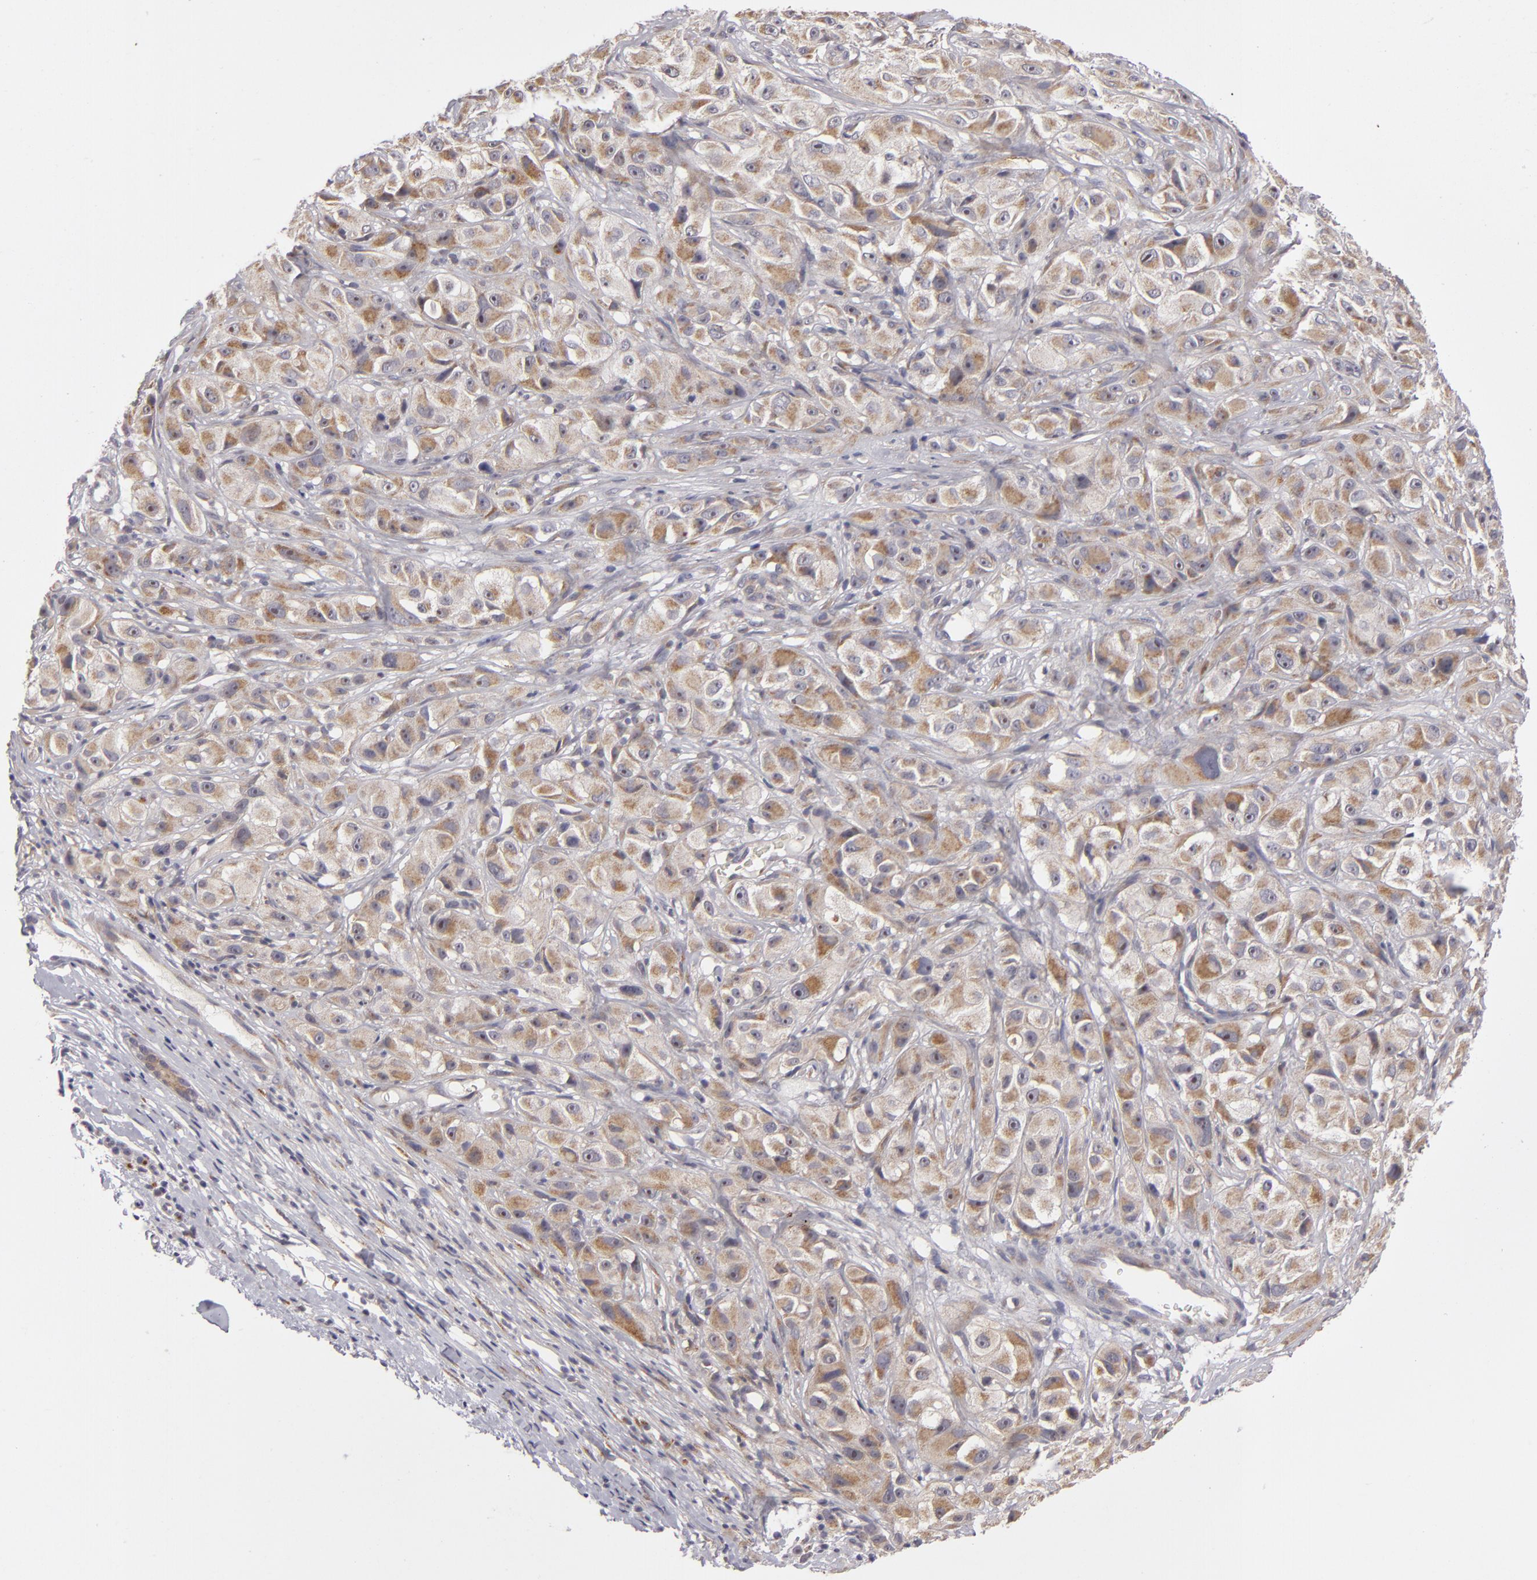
{"staining": {"intensity": "moderate", "quantity": ">75%", "location": "cytoplasmic/membranous"}, "tissue": "melanoma", "cell_type": "Tumor cells", "image_type": "cancer", "snomed": [{"axis": "morphology", "description": "Malignant melanoma, NOS"}, {"axis": "topography", "description": "Skin"}], "caption": "Immunohistochemical staining of malignant melanoma reveals moderate cytoplasmic/membranous protein positivity in about >75% of tumor cells. (DAB (3,3'-diaminobenzidine) IHC with brightfield microscopy, high magnification).", "gene": "SH2D4A", "patient": {"sex": "male", "age": 56}}